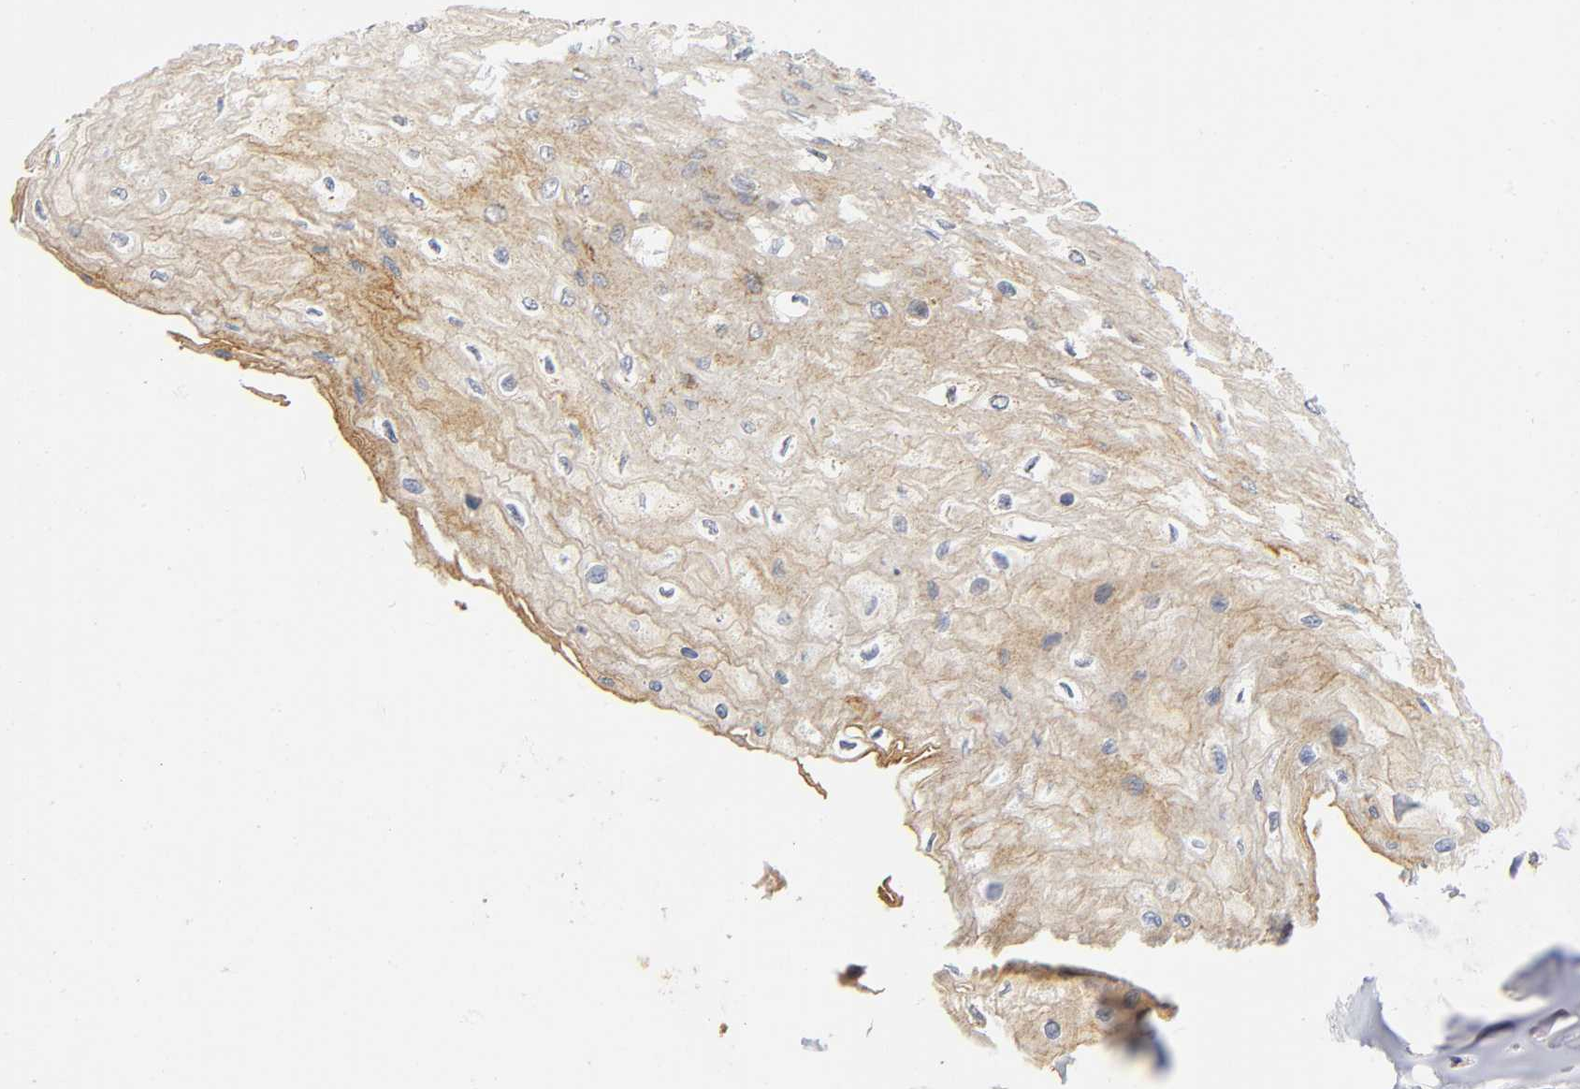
{"staining": {"intensity": "weak", "quantity": ">75%", "location": "cytoplasmic/membranous"}, "tissue": "esophagus", "cell_type": "Squamous epithelial cells", "image_type": "normal", "snomed": [{"axis": "morphology", "description": "Normal tissue, NOS"}, {"axis": "topography", "description": "Esophagus"}], "caption": "Esophagus stained for a protein reveals weak cytoplasmic/membranous positivity in squamous epithelial cells. The protein of interest is shown in brown color, while the nuclei are stained blue.", "gene": "NRP1", "patient": {"sex": "female", "age": 72}}